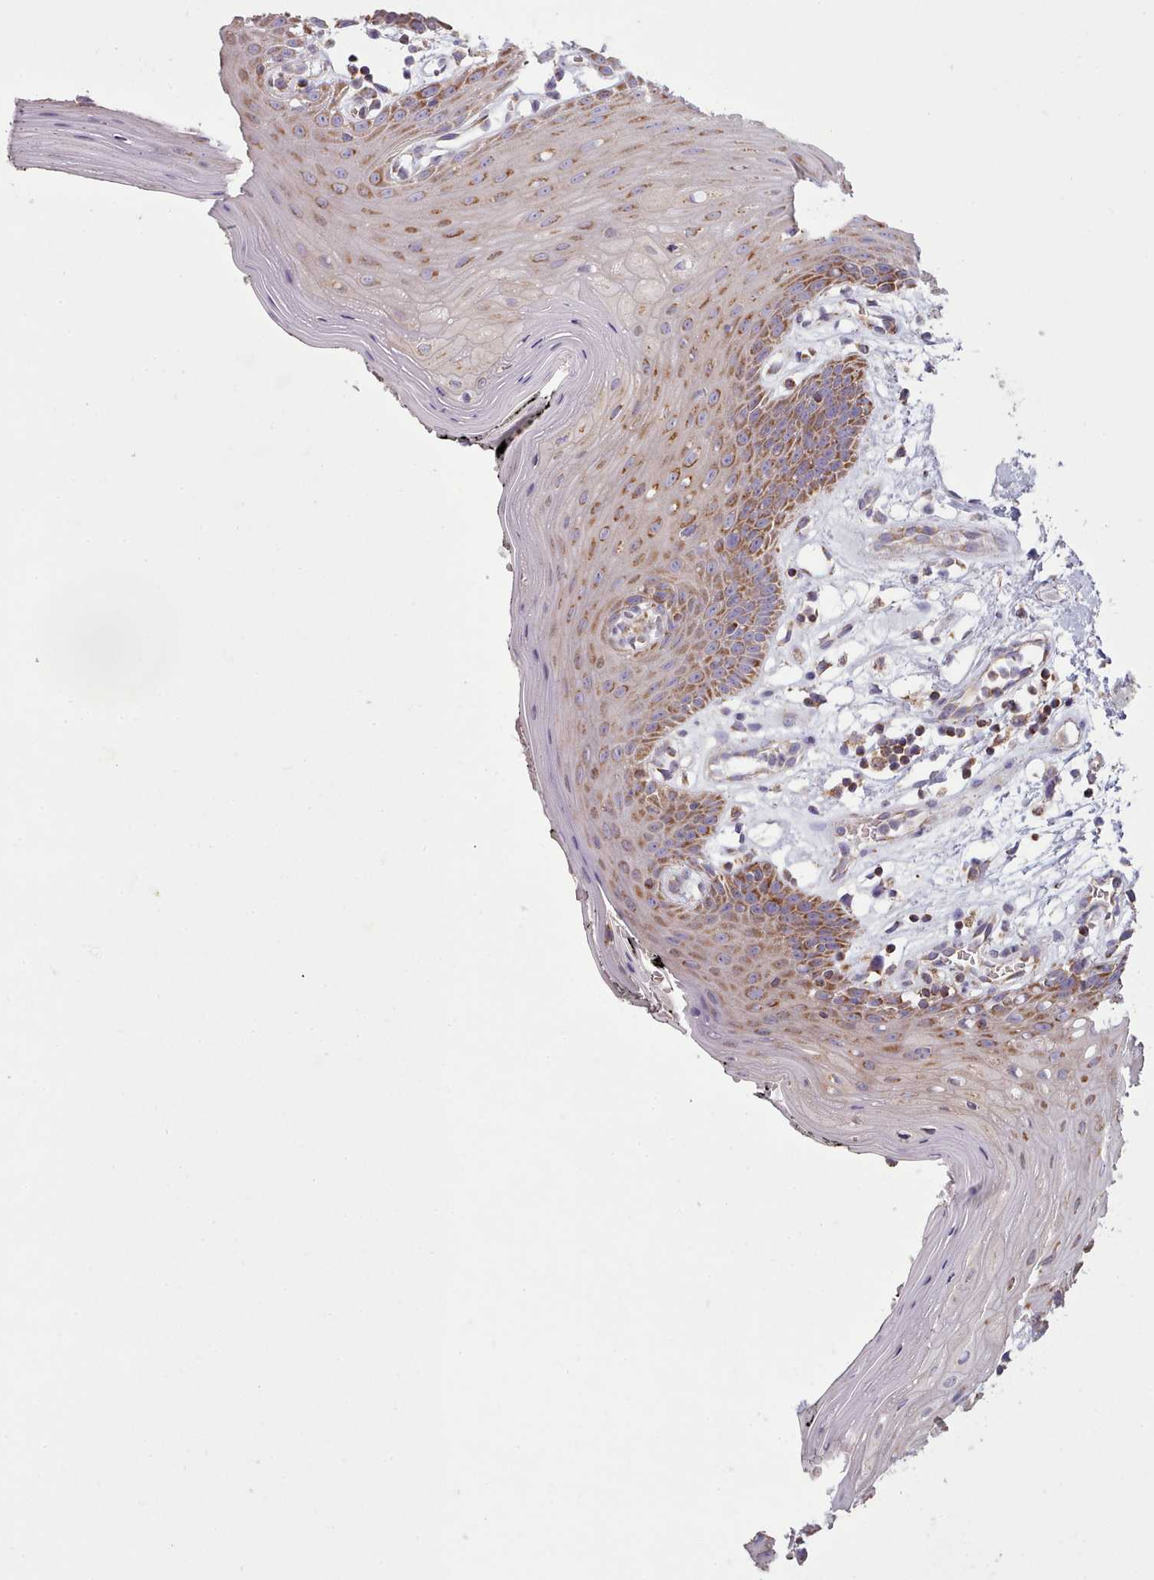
{"staining": {"intensity": "moderate", "quantity": ">75%", "location": "cytoplasmic/membranous"}, "tissue": "oral mucosa", "cell_type": "Squamous epithelial cells", "image_type": "normal", "snomed": [{"axis": "morphology", "description": "Normal tissue, NOS"}, {"axis": "topography", "description": "Oral tissue"}, {"axis": "topography", "description": "Tounge, NOS"}], "caption": "This is an image of immunohistochemistry (IHC) staining of unremarkable oral mucosa, which shows moderate expression in the cytoplasmic/membranous of squamous epithelial cells.", "gene": "SRP54", "patient": {"sex": "female", "age": 59}}